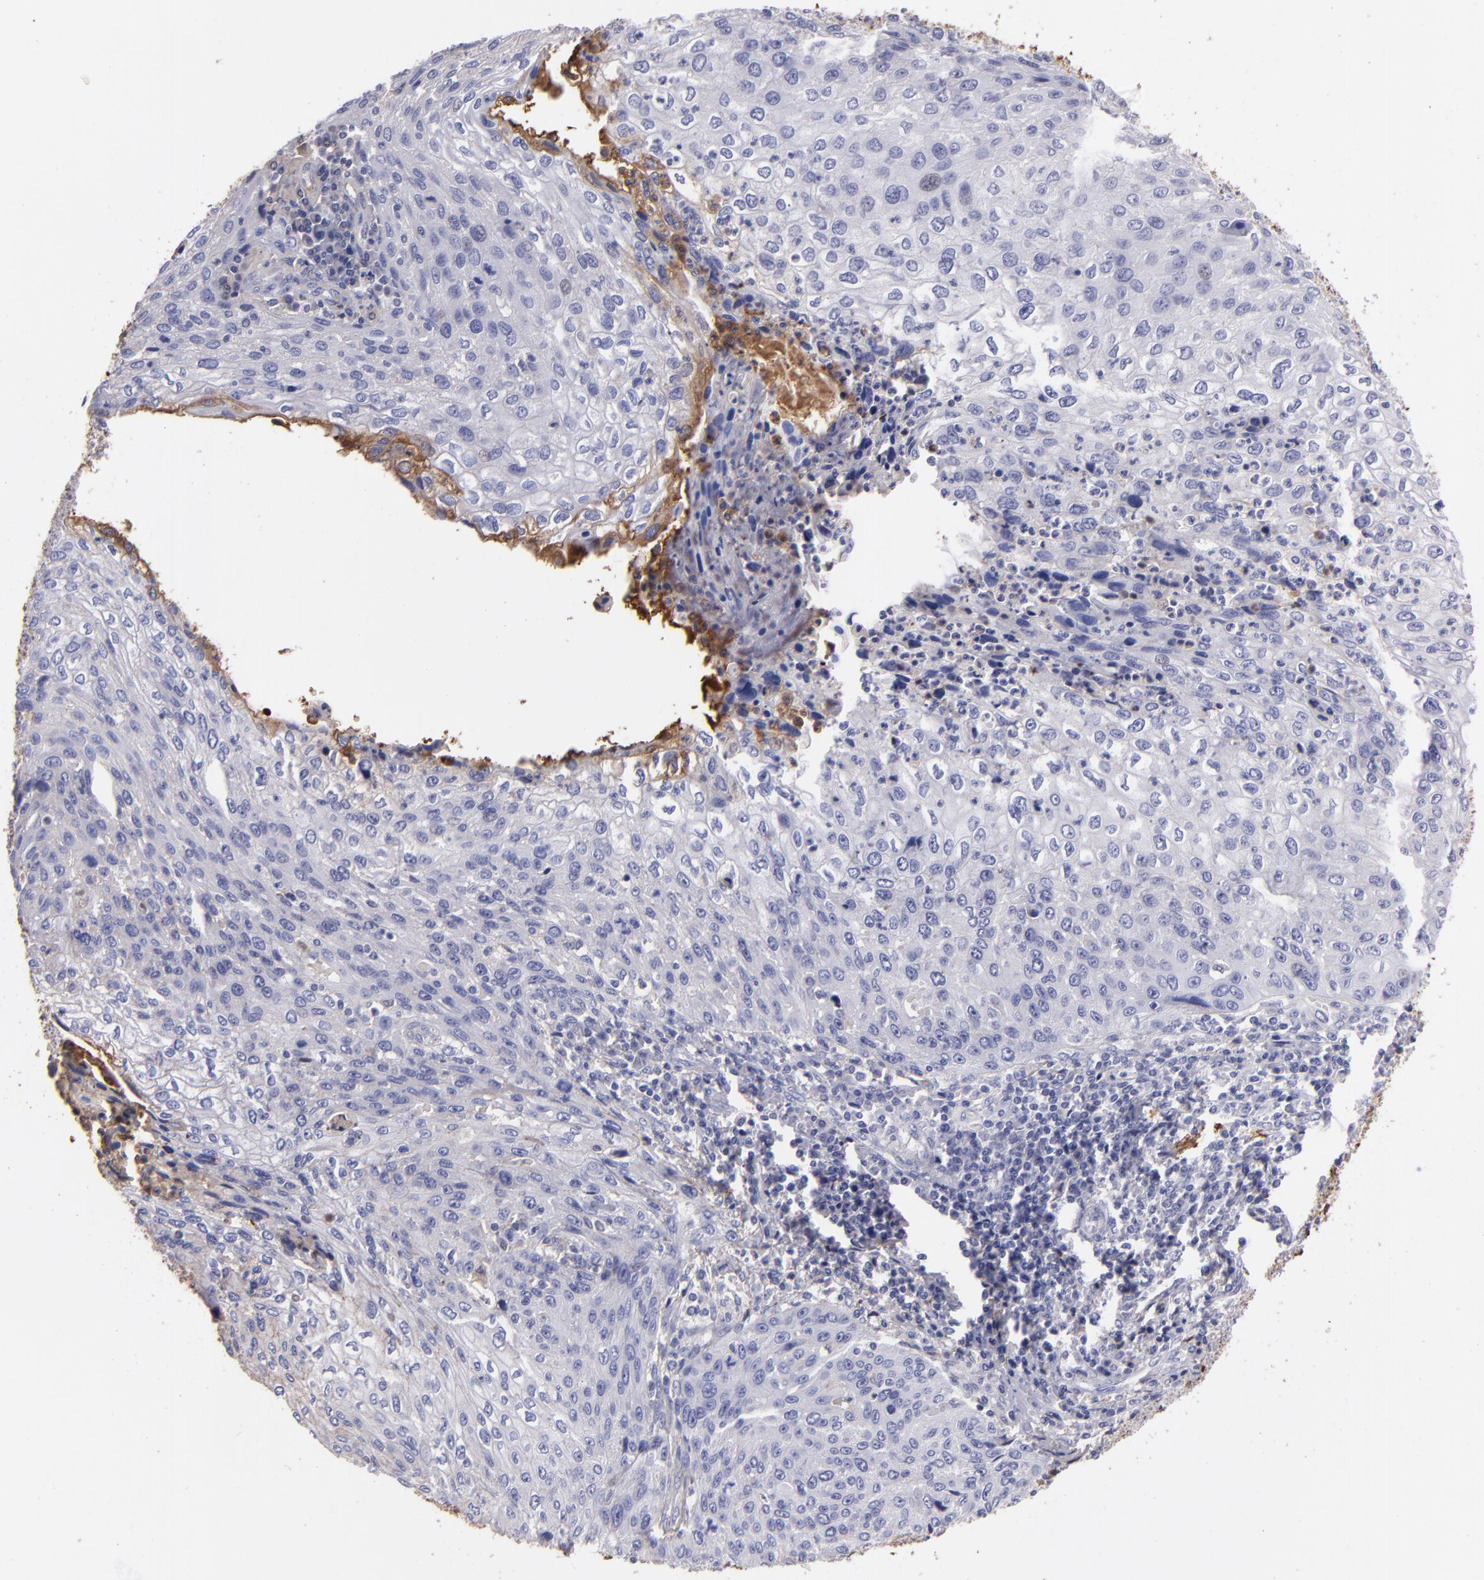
{"staining": {"intensity": "negative", "quantity": "none", "location": "none"}, "tissue": "cervical cancer", "cell_type": "Tumor cells", "image_type": "cancer", "snomed": [{"axis": "morphology", "description": "Squamous cell carcinoma, NOS"}, {"axis": "topography", "description": "Cervix"}], "caption": "High power microscopy photomicrograph of an IHC micrograph of cervical squamous cell carcinoma, revealing no significant expression in tumor cells.", "gene": "FGB", "patient": {"sex": "female", "age": 32}}